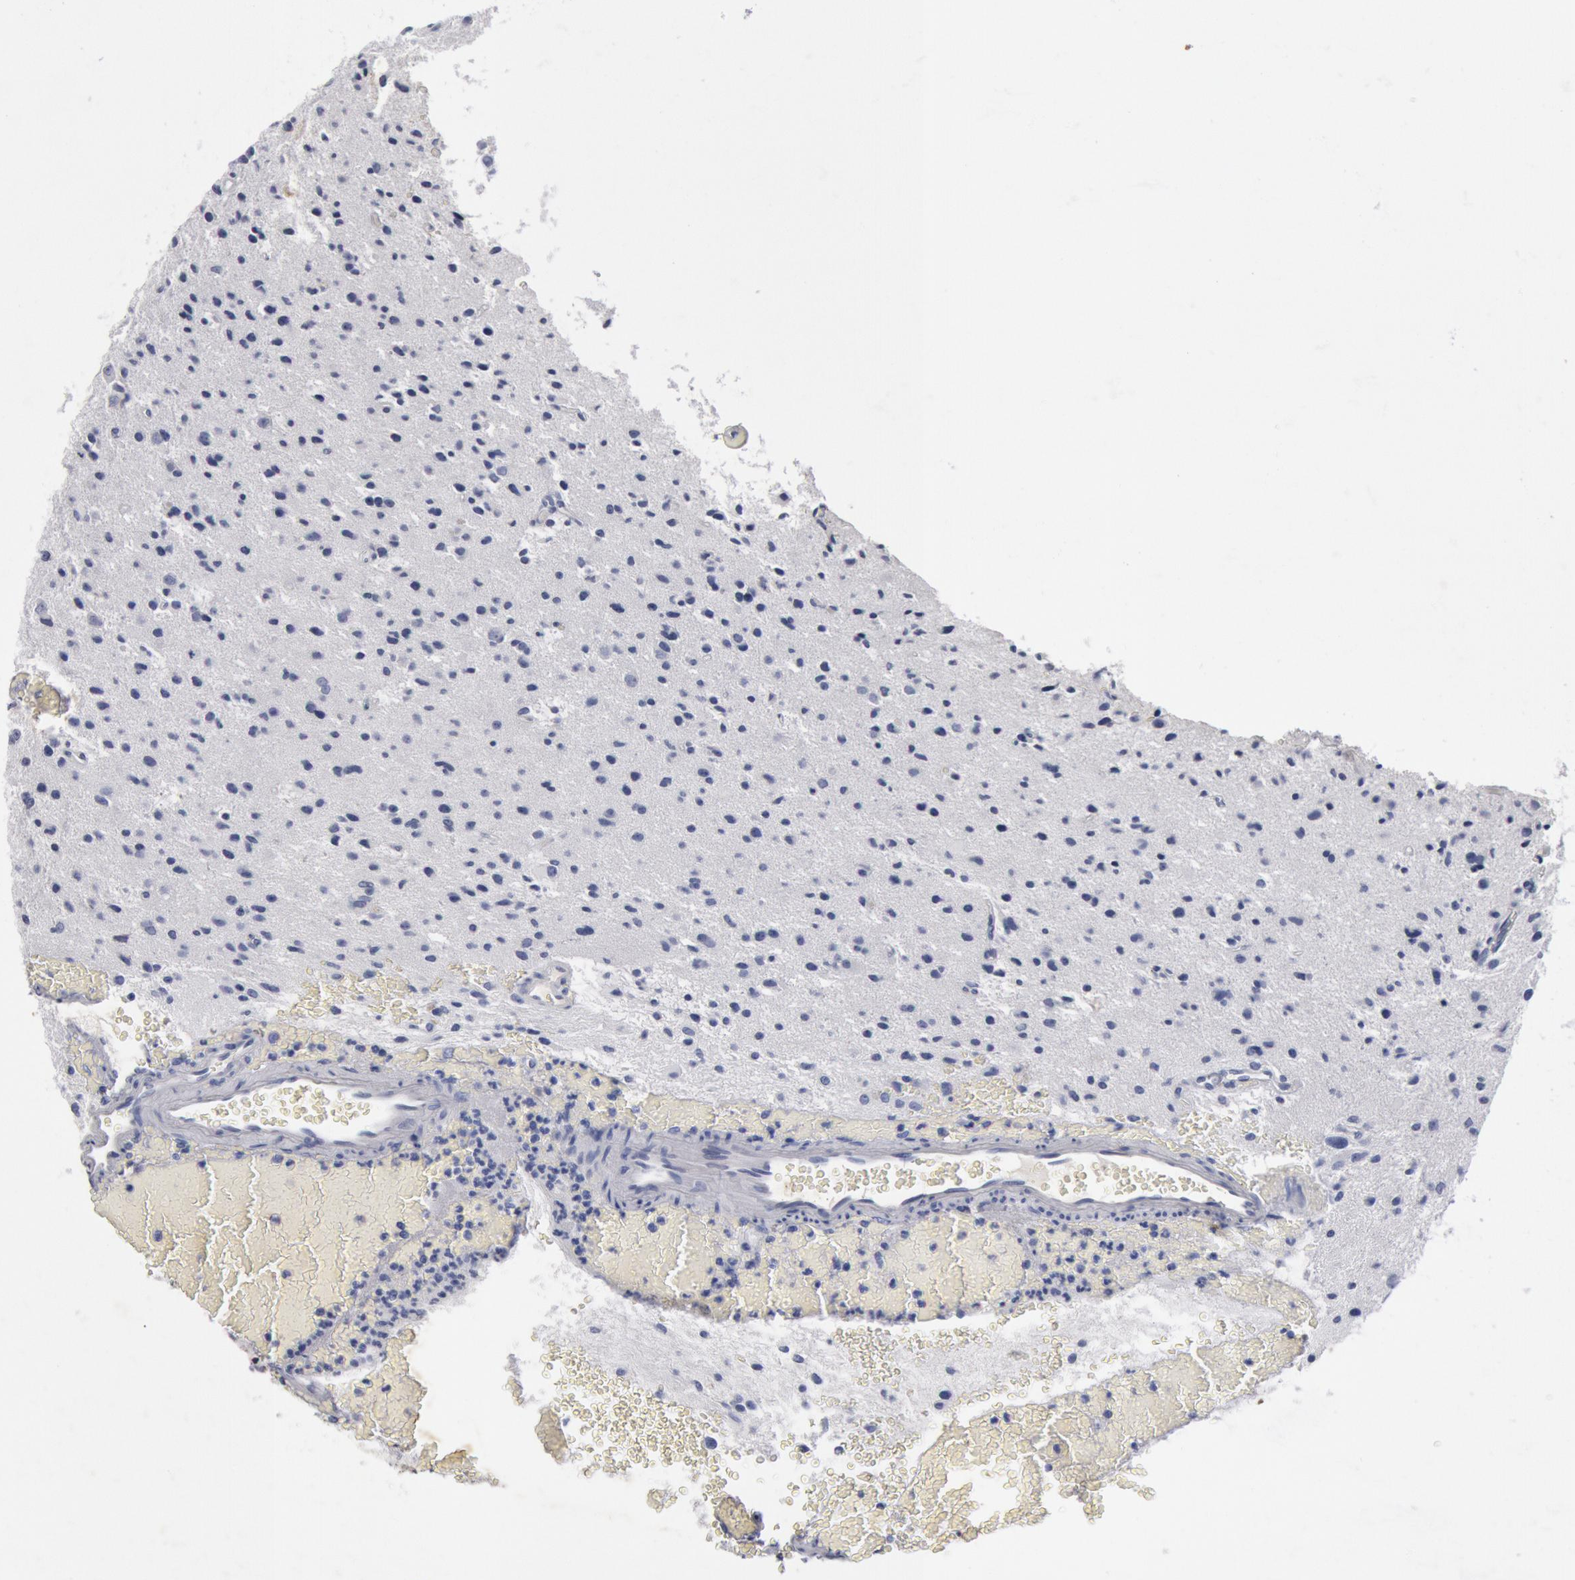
{"staining": {"intensity": "negative", "quantity": "none", "location": "none"}, "tissue": "glioma", "cell_type": "Tumor cells", "image_type": "cancer", "snomed": [{"axis": "morphology", "description": "Glioma, malignant, Low grade"}, {"axis": "topography", "description": "Brain"}], "caption": "Tumor cells are negative for protein expression in human low-grade glioma (malignant).", "gene": "FOXA2", "patient": {"sex": "female", "age": 46}}